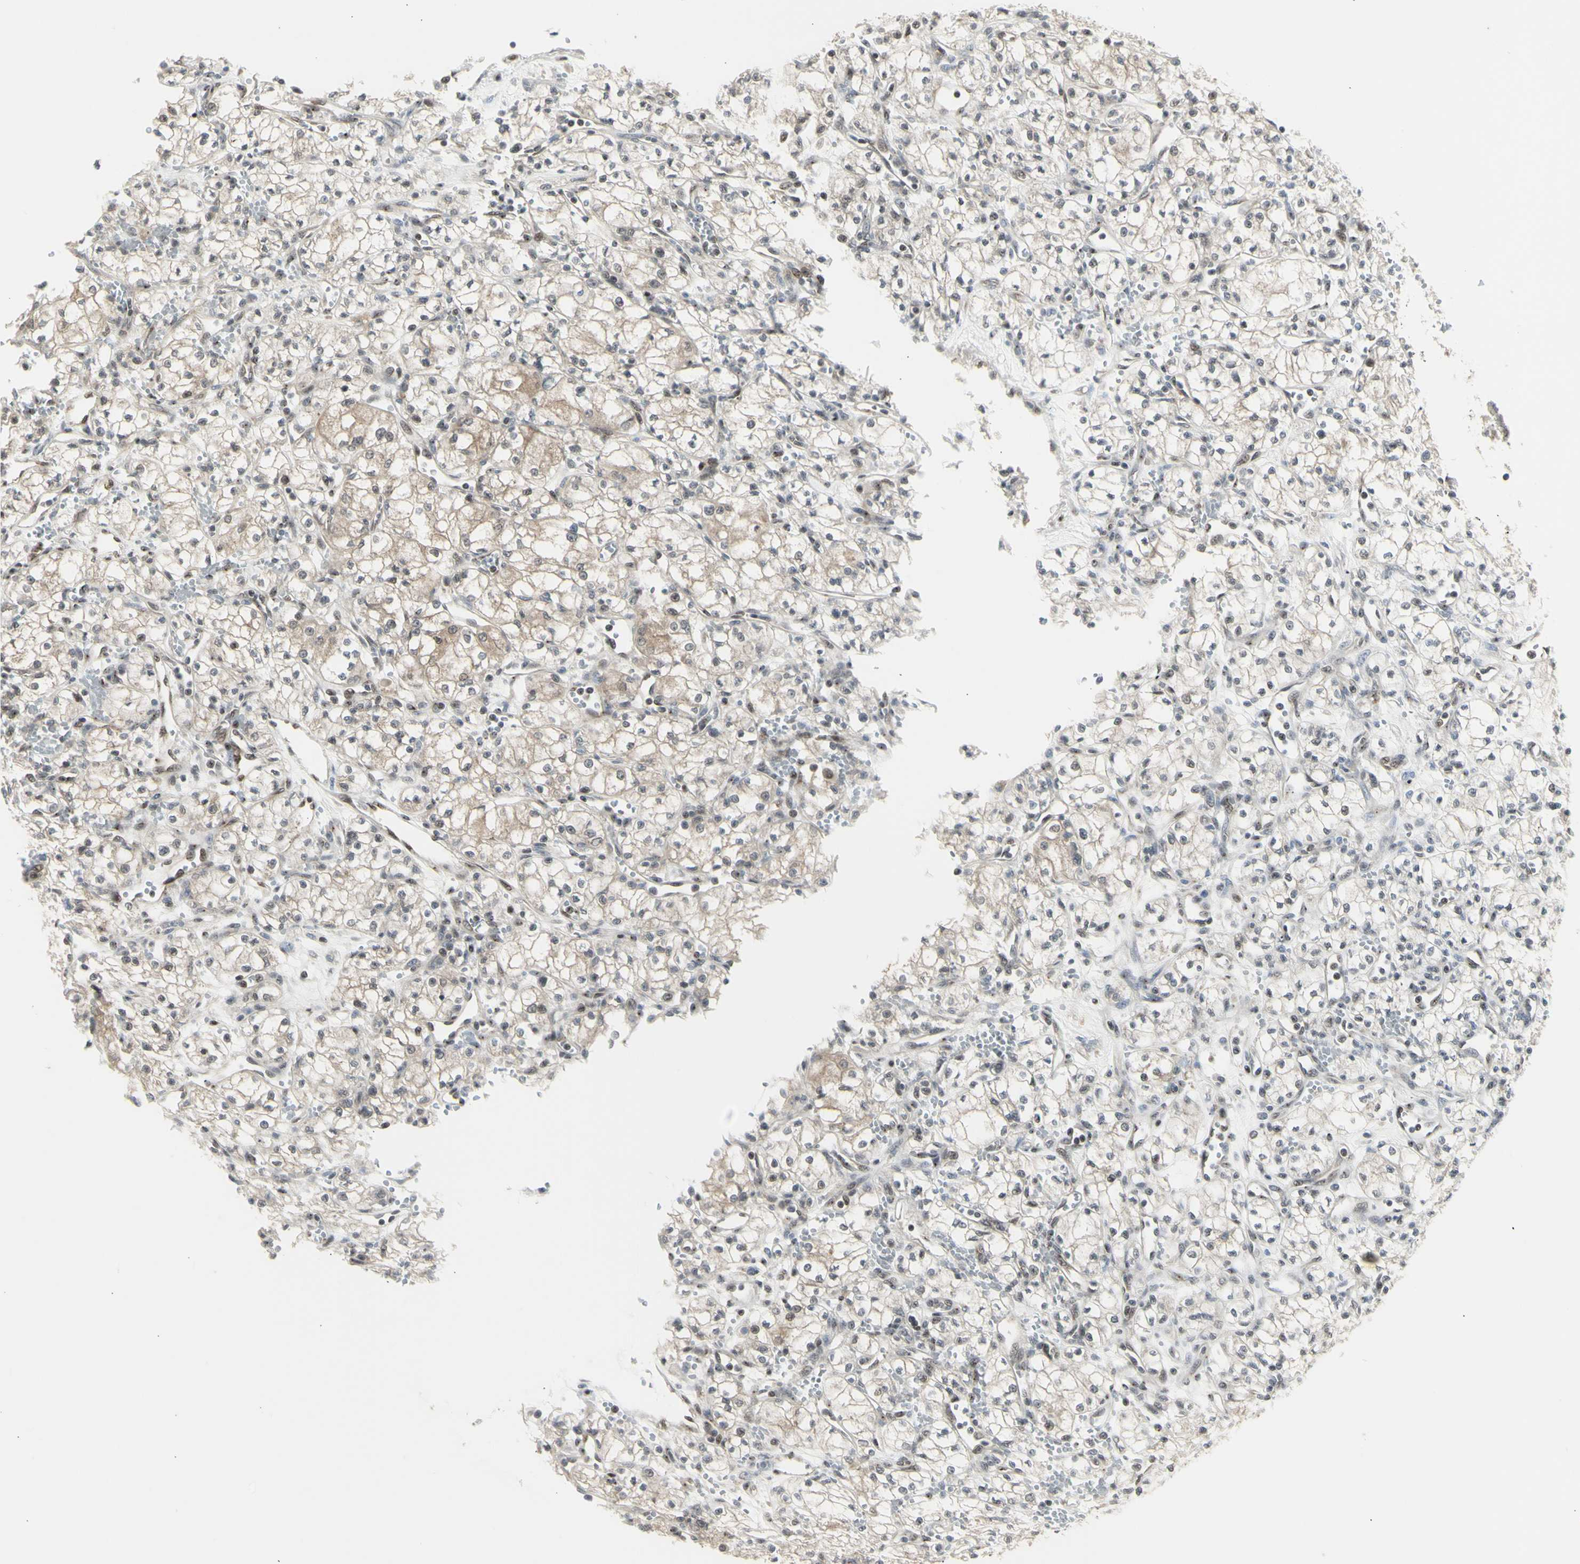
{"staining": {"intensity": "weak", "quantity": "<25%", "location": "cytoplasmic/membranous,nuclear"}, "tissue": "renal cancer", "cell_type": "Tumor cells", "image_type": "cancer", "snomed": [{"axis": "morphology", "description": "Normal tissue, NOS"}, {"axis": "morphology", "description": "Adenocarcinoma, NOS"}, {"axis": "topography", "description": "Kidney"}], "caption": "Immunohistochemical staining of human renal cancer demonstrates no significant expression in tumor cells.", "gene": "DHRS7B", "patient": {"sex": "male", "age": 59}}